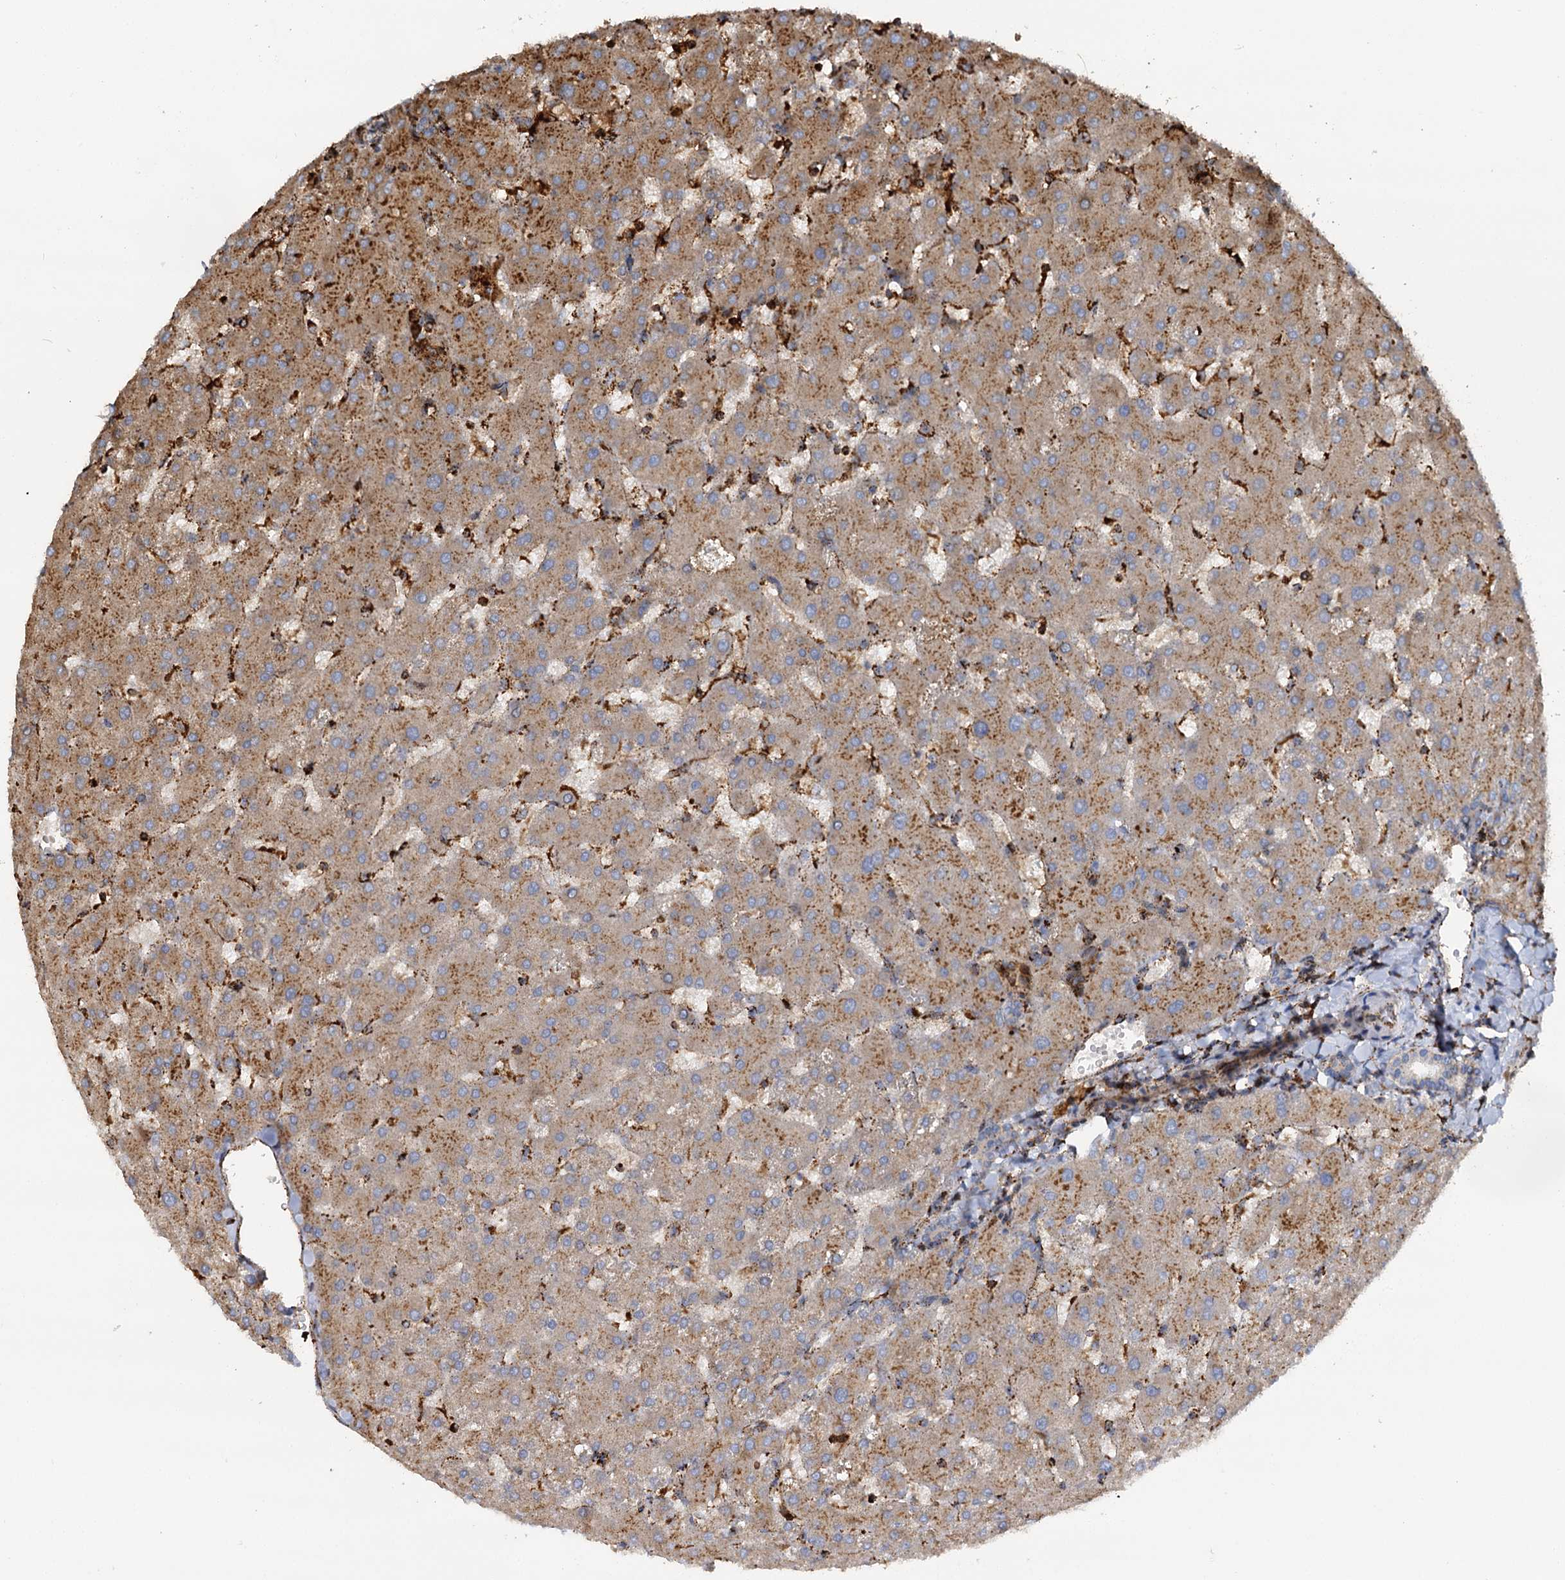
{"staining": {"intensity": "negative", "quantity": "none", "location": "none"}, "tissue": "liver", "cell_type": "Cholangiocytes", "image_type": "normal", "snomed": [{"axis": "morphology", "description": "Normal tissue, NOS"}, {"axis": "topography", "description": "Liver"}], "caption": "DAB (3,3'-diaminobenzidine) immunohistochemical staining of unremarkable liver demonstrates no significant expression in cholangiocytes. The staining is performed using DAB brown chromogen with nuclei counter-stained in using hematoxylin.", "gene": "WDR73", "patient": {"sex": "female", "age": 63}}